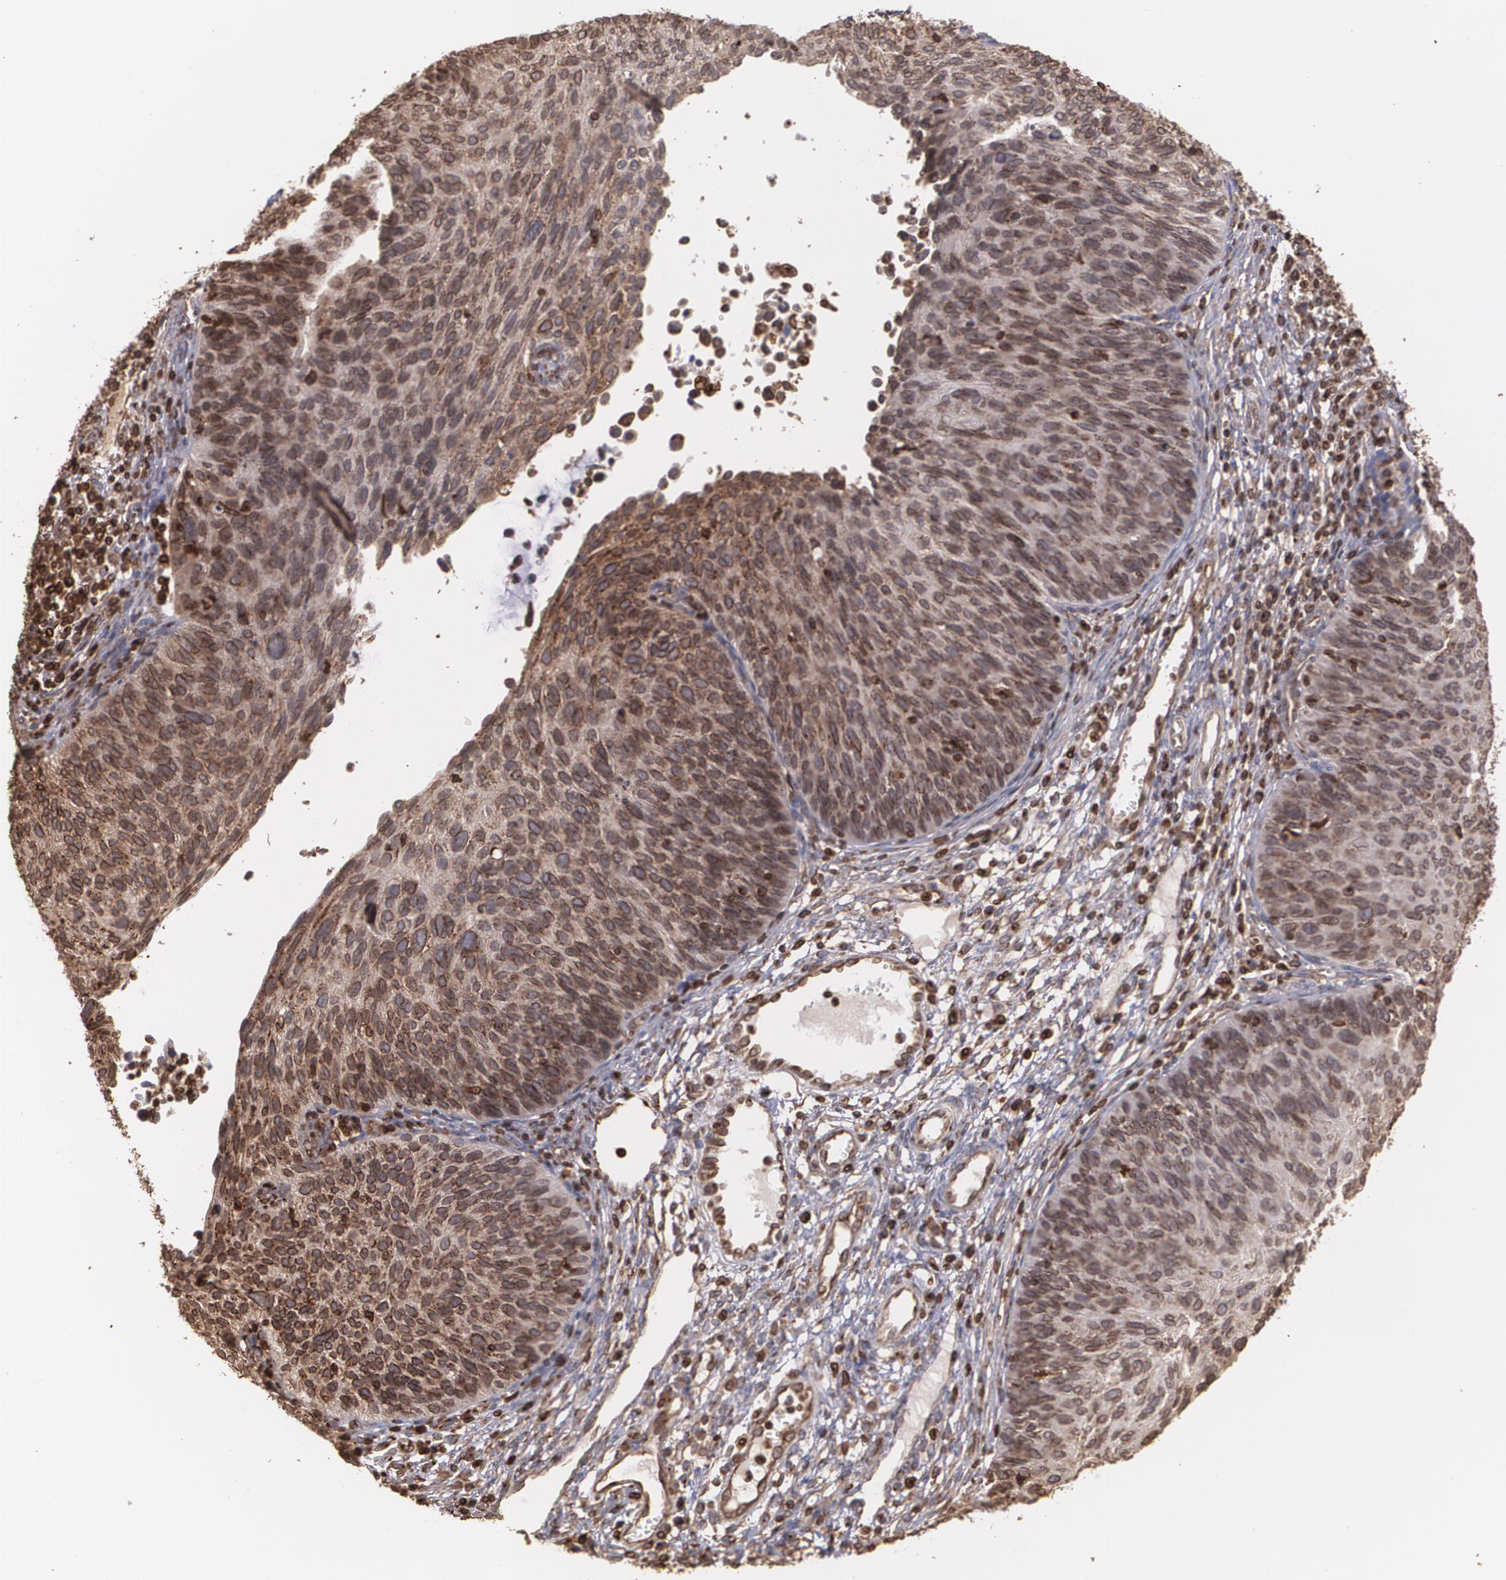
{"staining": {"intensity": "strong", "quantity": ">75%", "location": "cytoplasmic/membranous"}, "tissue": "cervical cancer", "cell_type": "Tumor cells", "image_type": "cancer", "snomed": [{"axis": "morphology", "description": "Squamous cell carcinoma, NOS"}, {"axis": "topography", "description": "Cervix"}], "caption": "This is a micrograph of immunohistochemistry (IHC) staining of cervical cancer, which shows strong staining in the cytoplasmic/membranous of tumor cells.", "gene": "TRIP11", "patient": {"sex": "female", "age": 36}}